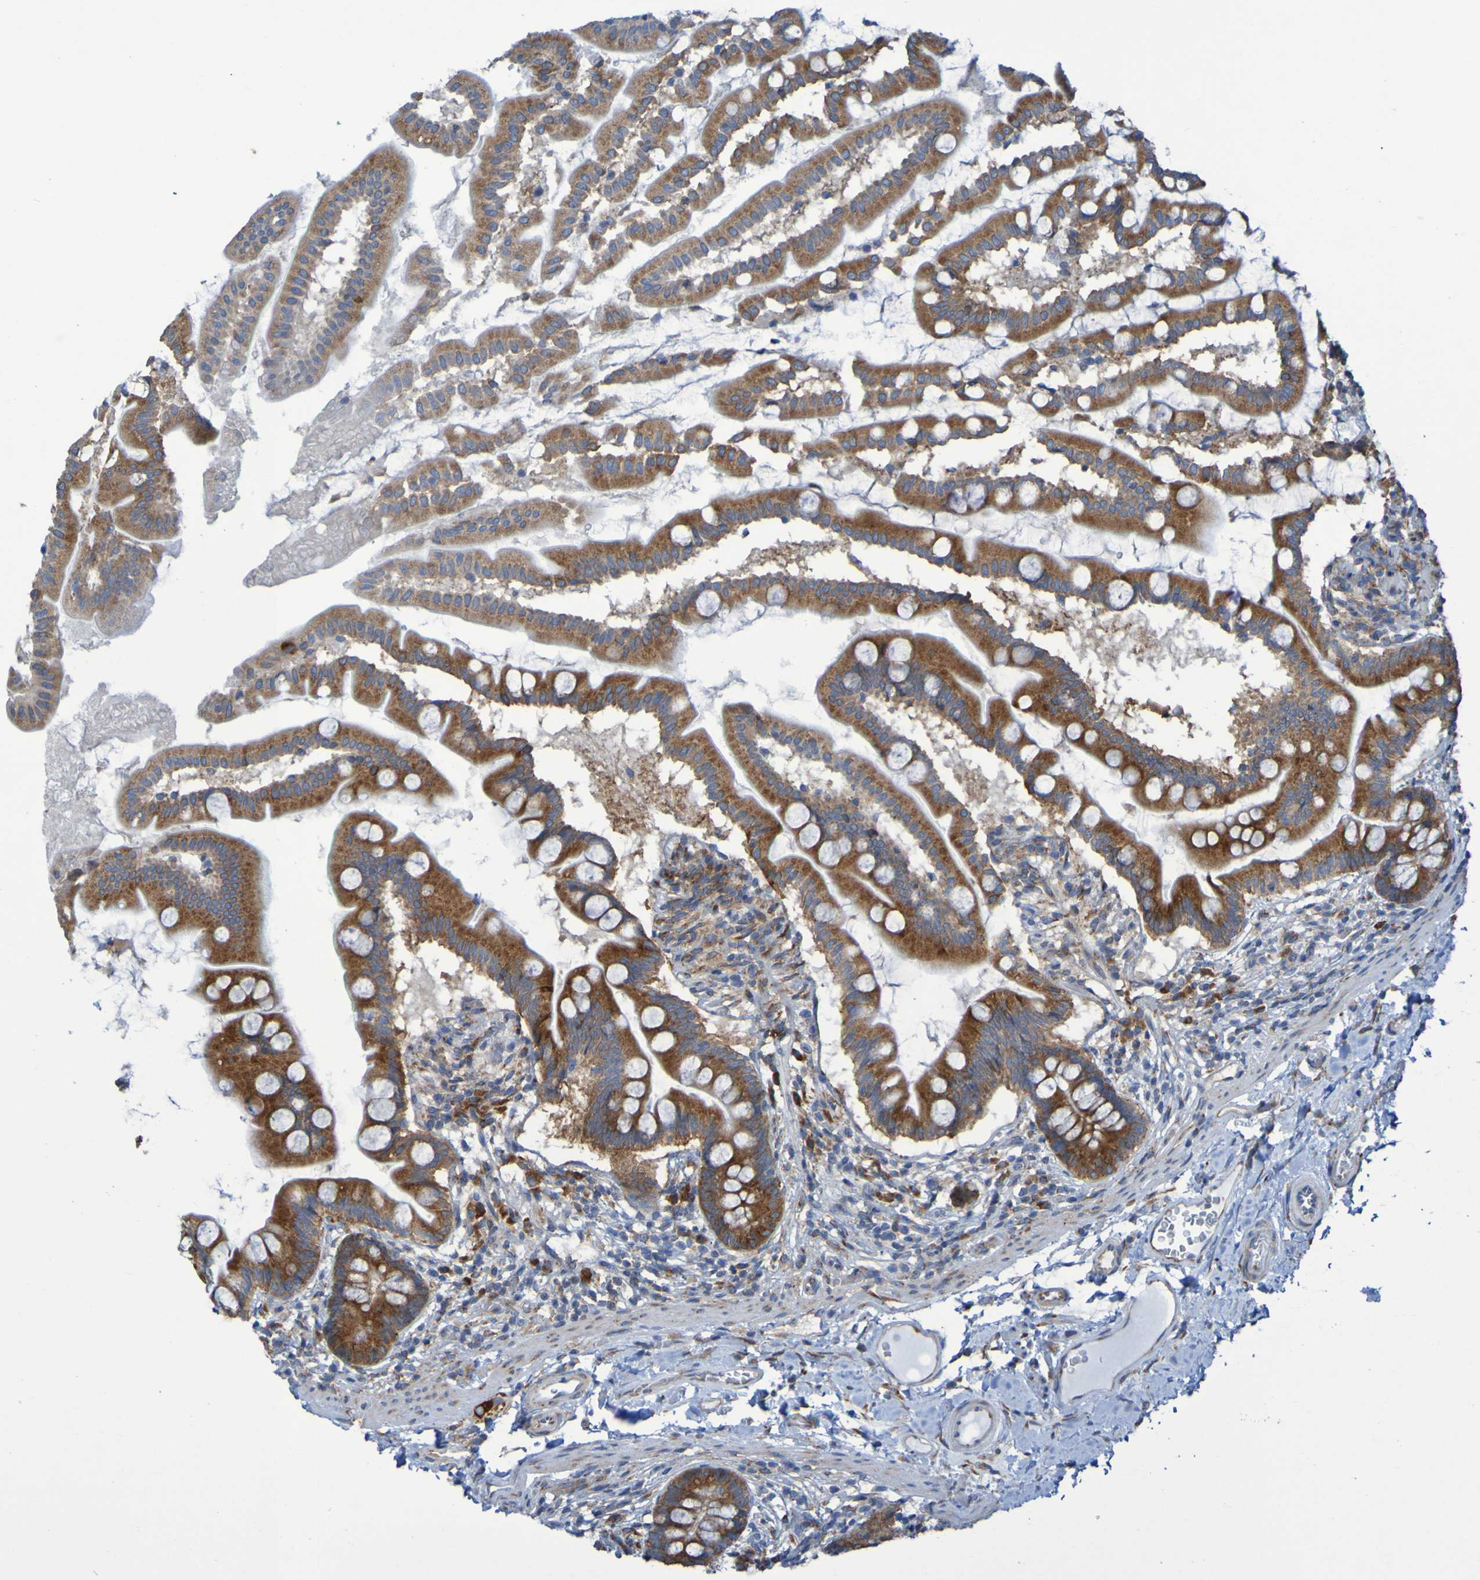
{"staining": {"intensity": "strong", "quantity": ">75%", "location": "cytoplasmic/membranous"}, "tissue": "small intestine", "cell_type": "Glandular cells", "image_type": "normal", "snomed": [{"axis": "morphology", "description": "Normal tissue, NOS"}, {"axis": "topography", "description": "Small intestine"}], "caption": "Immunohistochemical staining of unremarkable small intestine exhibits high levels of strong cytoplasmic/membranous positivity in approximately >75% of glandular cells.", "gene": "FKBP3", "patient": {"sex": "female", "age": 56}}